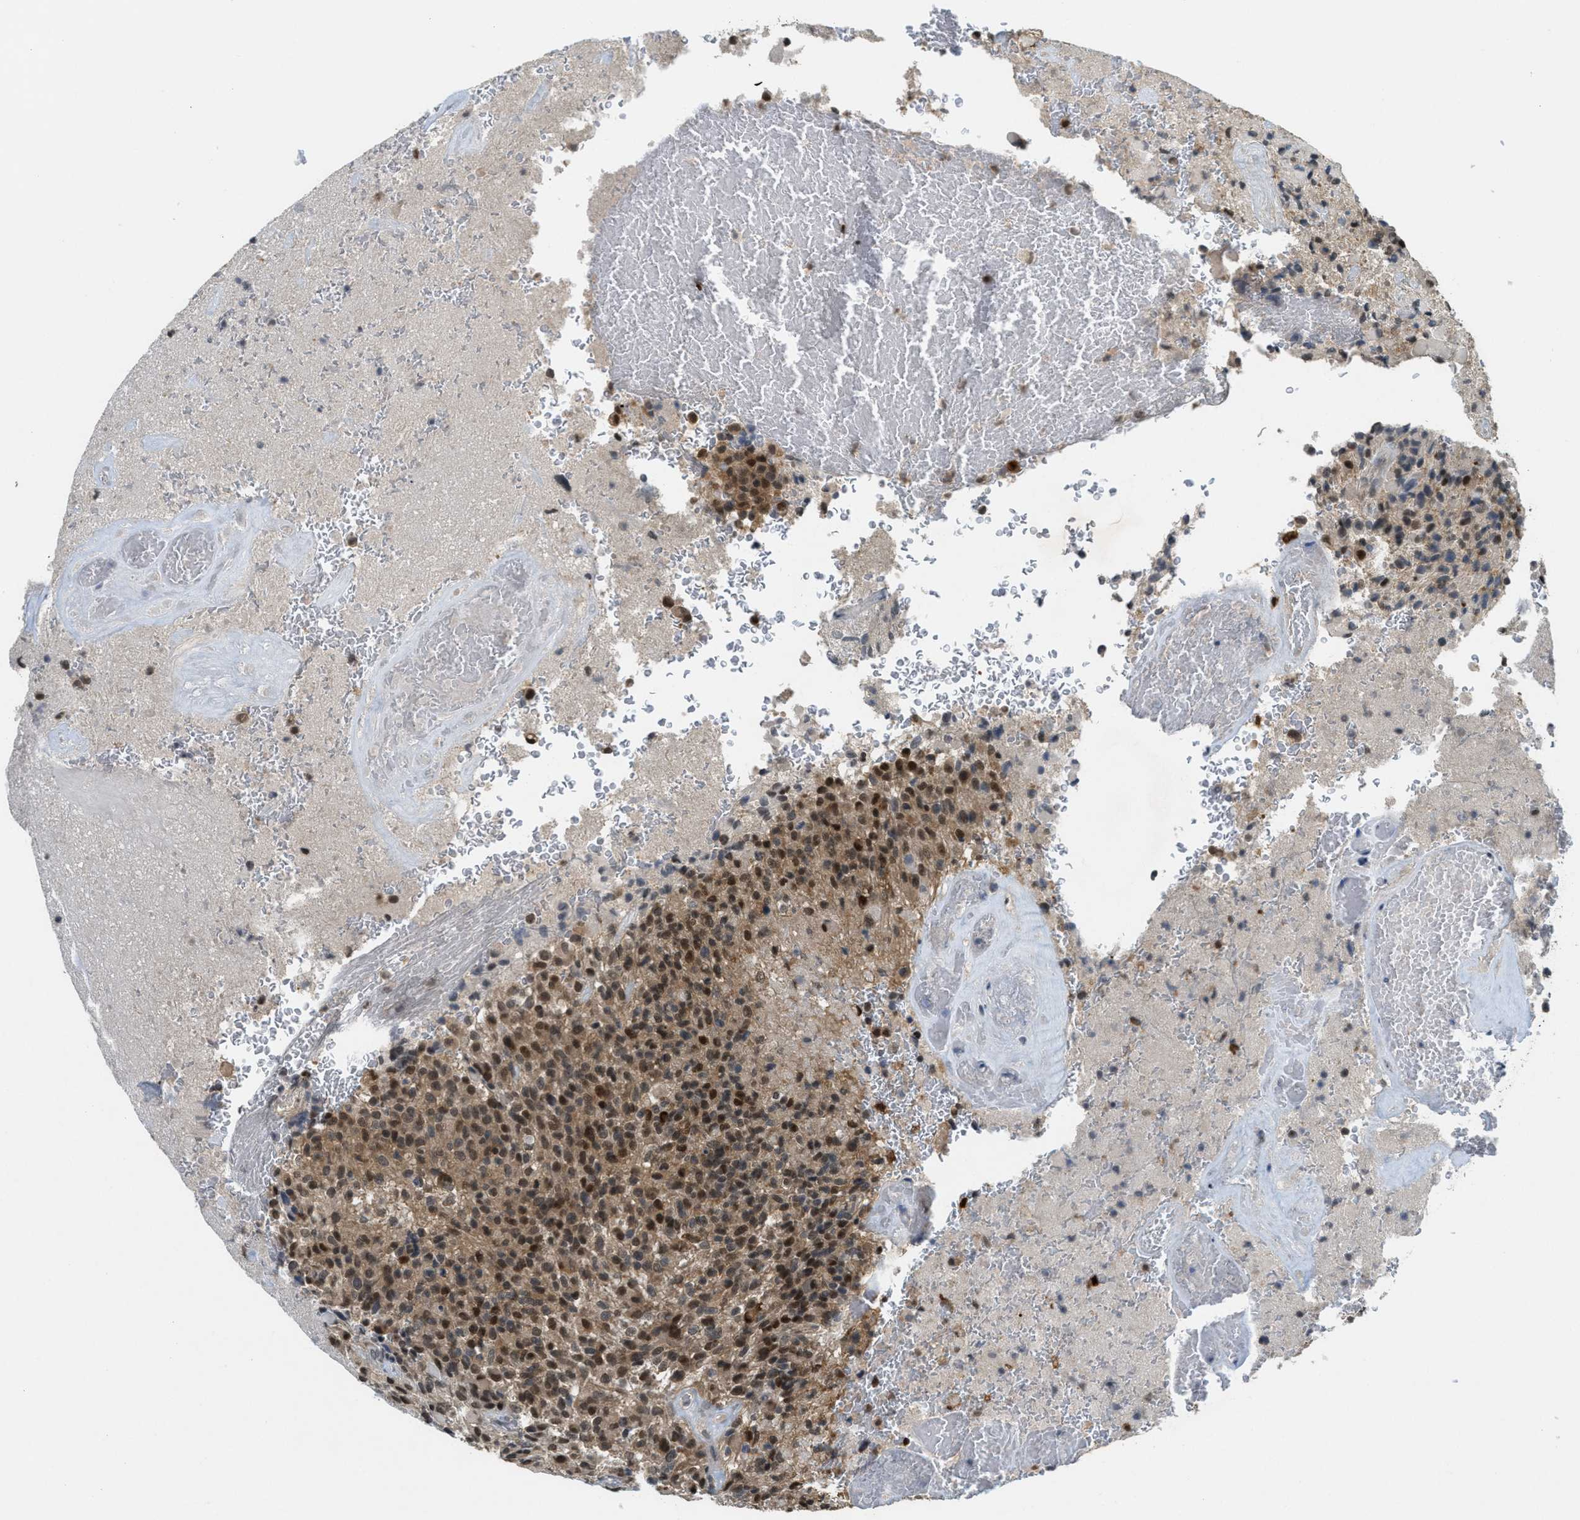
{"staining": {"intensity": "strong", "quantity": ">75%", "location": "cytoplasmic/membranous,nuclear"}, "tissue": "glioma", "cell_type": "Tumor cells", "image_type": "cancer", "snomed": [{"axis": "morphology", "description": "Glioma, malignant, High grade"}, {"axis": "topography", "description": "Brain"}], "caption": "Approximately >75% of tumor cells in glioma demonstrate strong cytoplasmic/membranous and nuclear protein positivity as visualized by brown immunohistochemical staining.", "gene": "DNAJB1", "patient": {"sex": "male", "age": 71}}